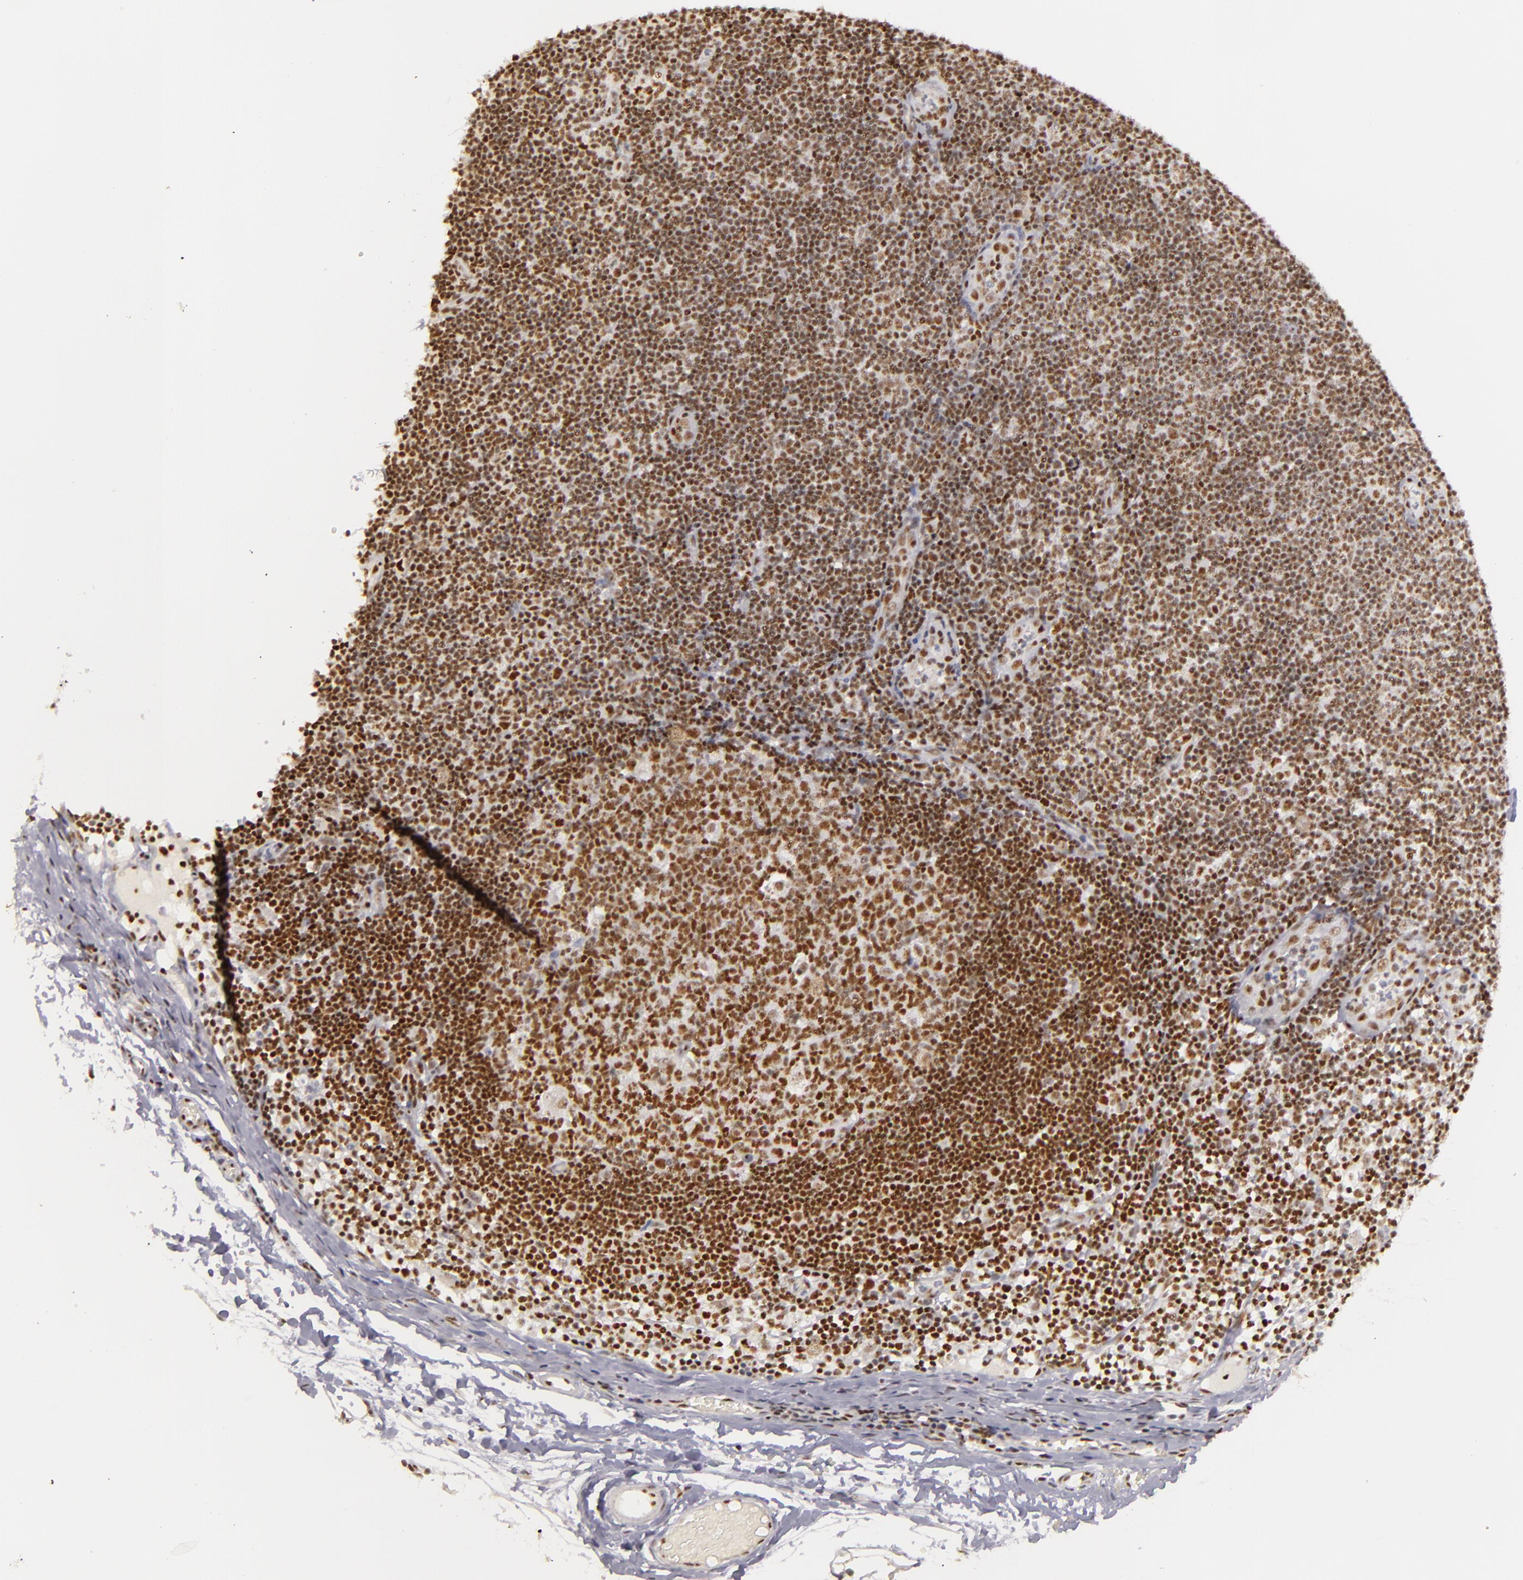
{"staining": {"intensity": "strong", "quantity": ">75%", "location": "nuclear"}, "tissue": "lymph node", "cell_type": "Germinal center cells", "image_type": "normal", "snomed": [{"axis": "morphology", "description": "Normal tissue, NOS"}, {"axis": "morphology", "description": "Inflammation, NOS"}, {"axis": "topography", "description": "Lymph node"}, {"axis": "topography", "description": "Salivary gland"}], "caption": "Lymph node stained with IHC exhibits strong nuclear staining in approximately >75% of germinal center cells. (Brightfield microscopy of DAB IHC at high magnification).", "gene": "DAXX", "patient": {"sex": "male", "age": 3}}